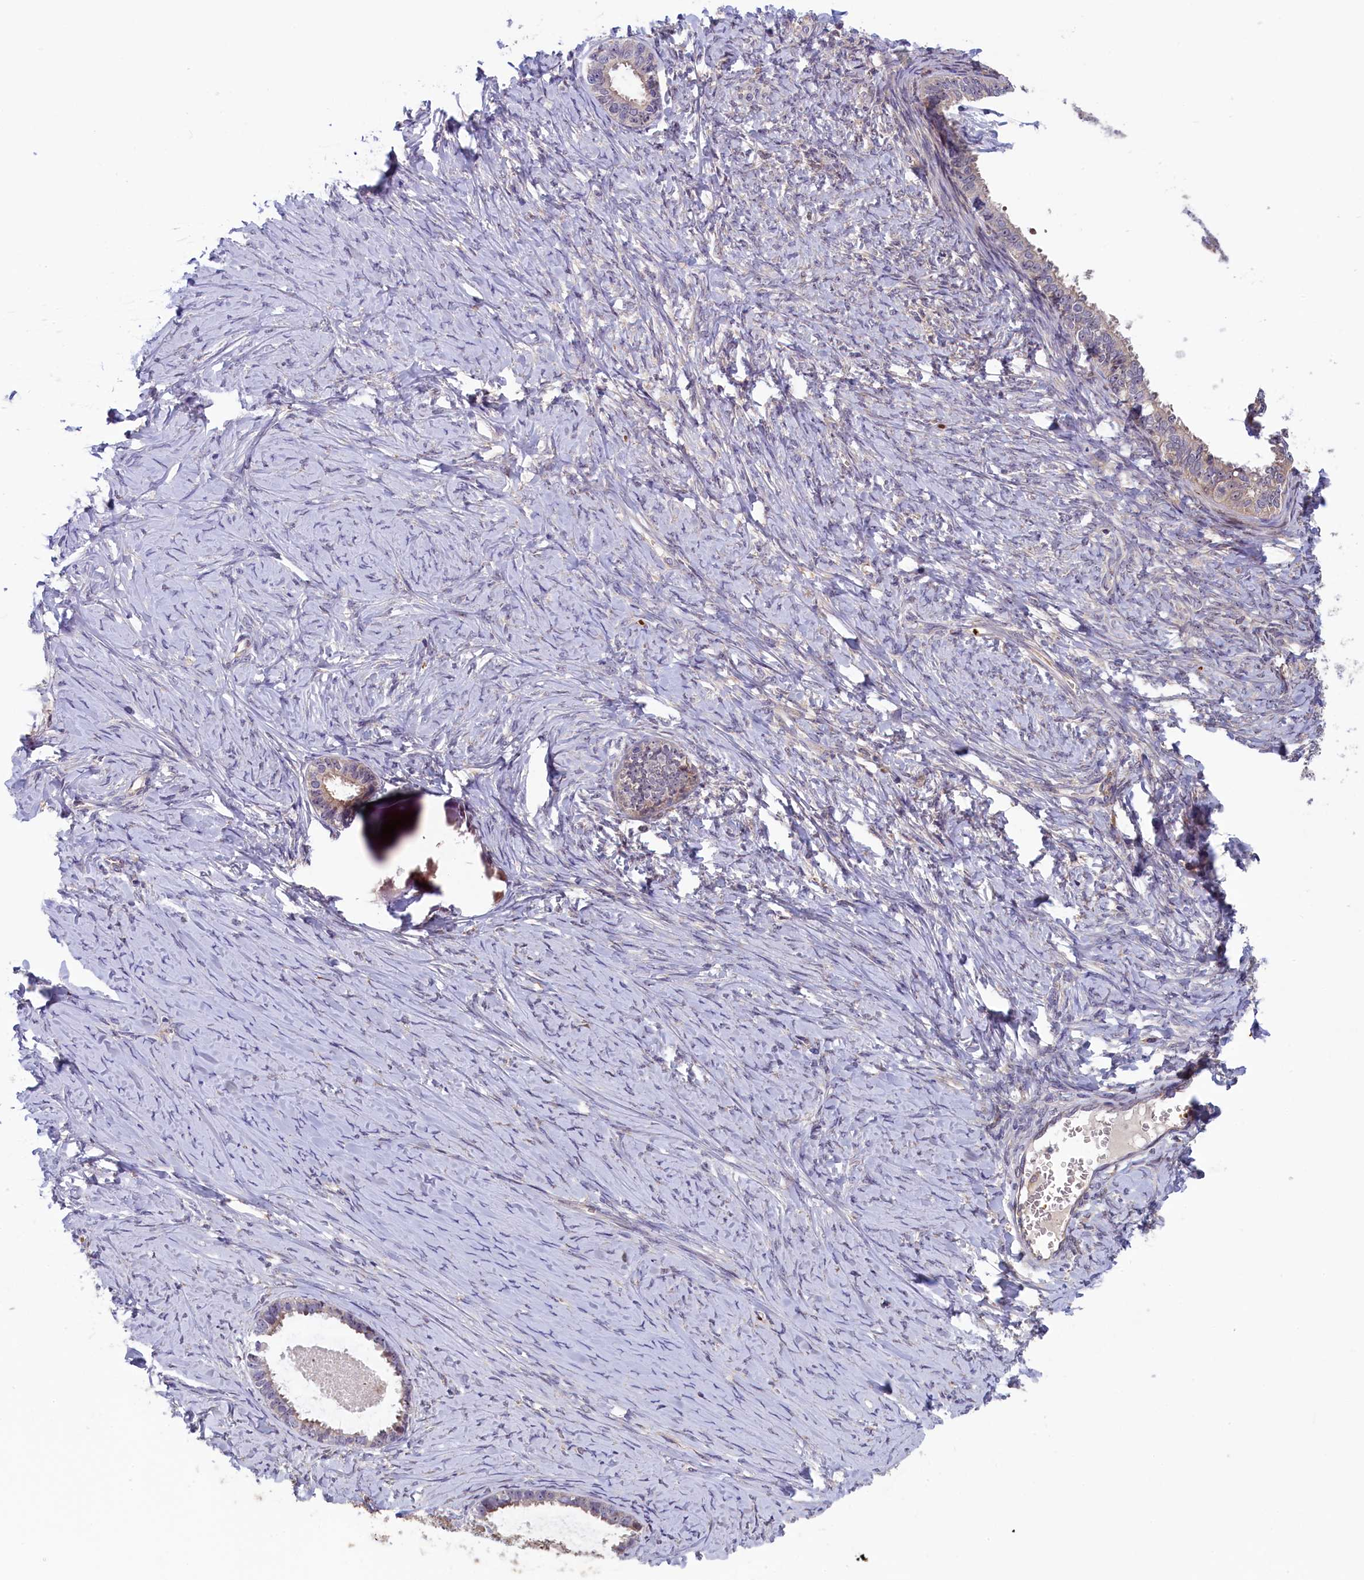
{"staining": {"intensity": "weak", "quantity": "<25%", "location": "cytoplasmic/membranous"}, "tissue": "ovarian cancer", "cell_type": "Tumor cells", "image_type": "cancer", "snomed": [{"axis": "morphology", "description": "Cystadenocarcinoma, serous, NOS"}, {"axis": "topography", "description": "Ovary"}], "caption": "Immunohistochemical staining of ovarian cancer shows no significant expression in tumor cells.", "gene": "CCDC9B", "patient": {"sex": "female", "age": 79}}